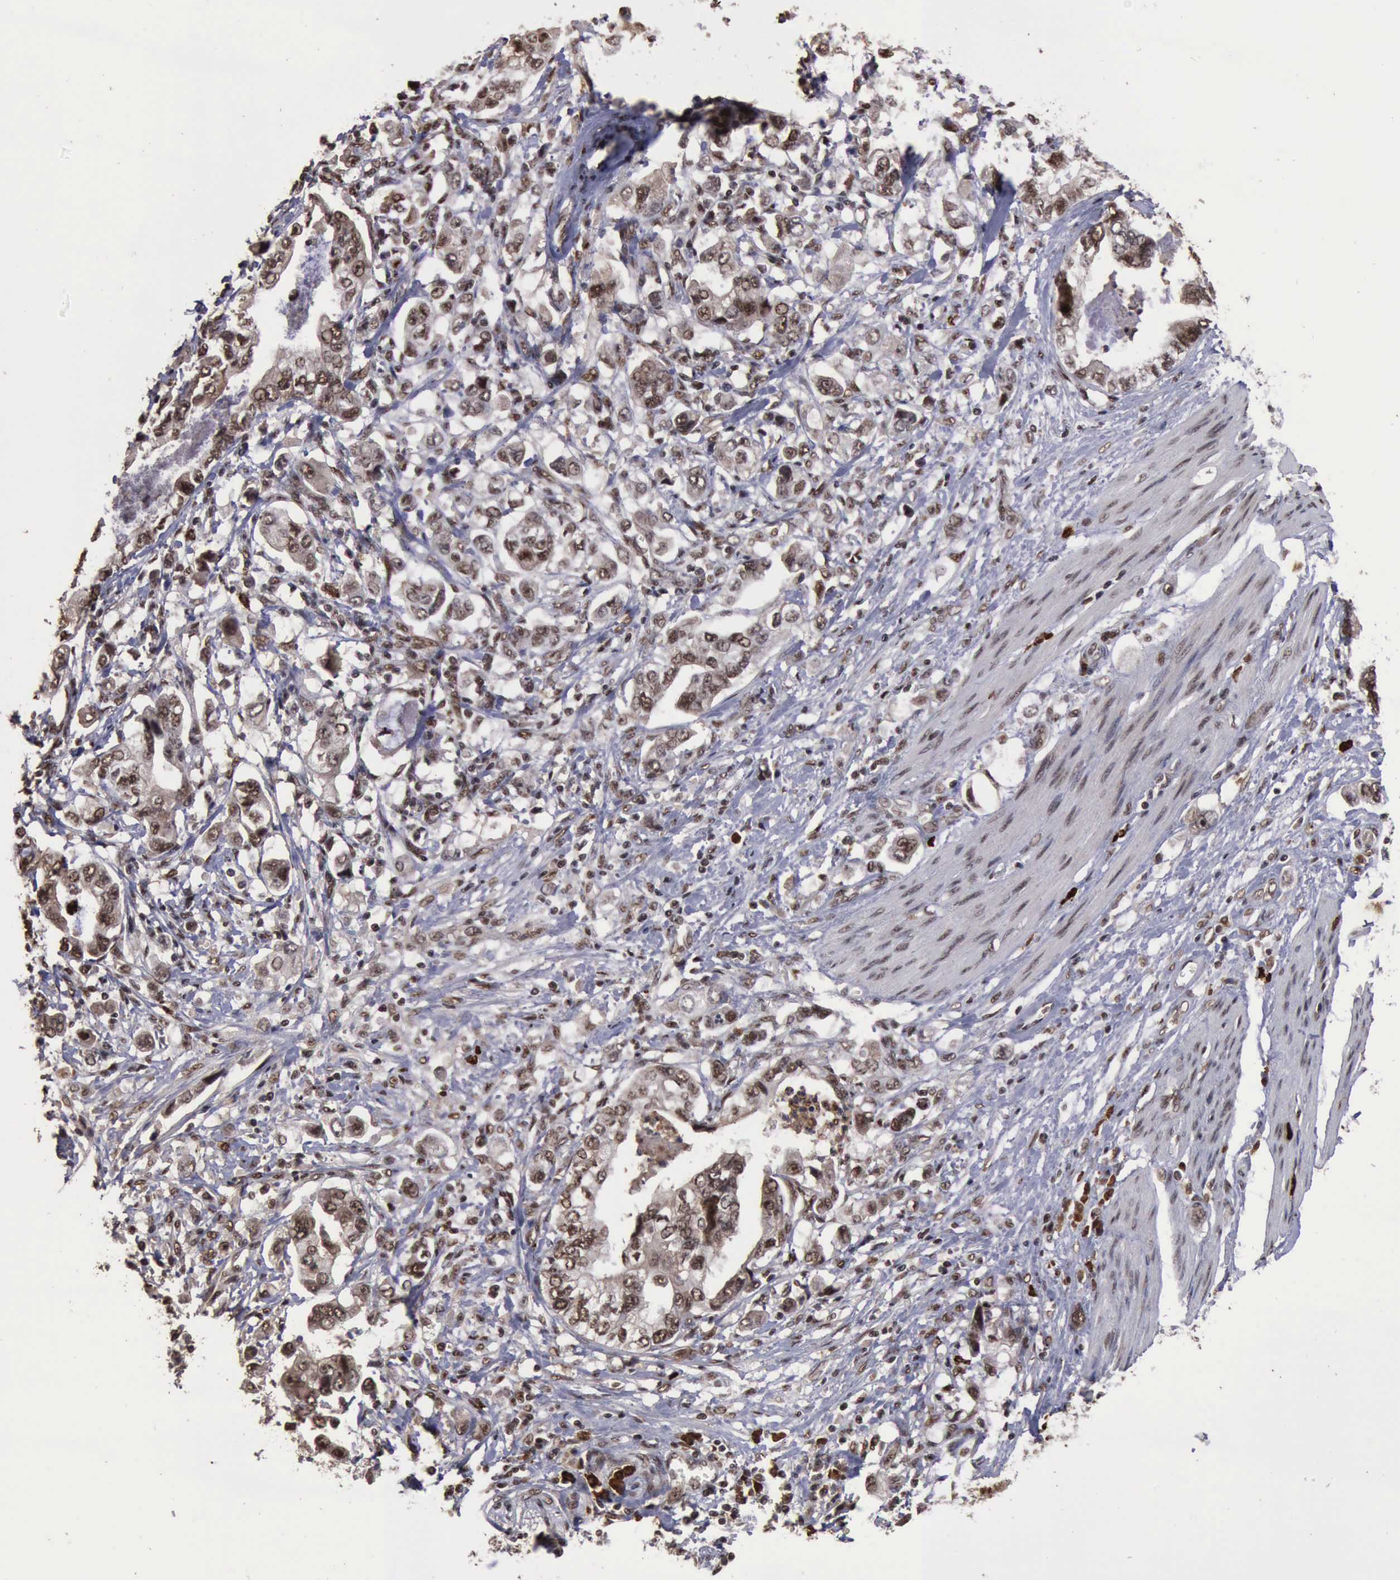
{"staining": {"intensity": "moderate", "quantity": ">75%", "location": "cytoplasmic/membranous,nuclear"}, "tissue": "stomach cancer", "cell_type": "Tumor cells", "image_type": "cancer", "snomed": [{"axis": "morphology", "description": "Adenocarcinoma, NOS"}, {"axis": "topography", "description": "Pancreas"}, {"axis": "topography", "description": "Stomach, upper"}], "caption": "Stomach adenocarcinoma stained with a protein marker exhibits moderate staining in tumor cells.", "gene": "TRMT2A", "patient": {"sex": "male", "age": 77}}